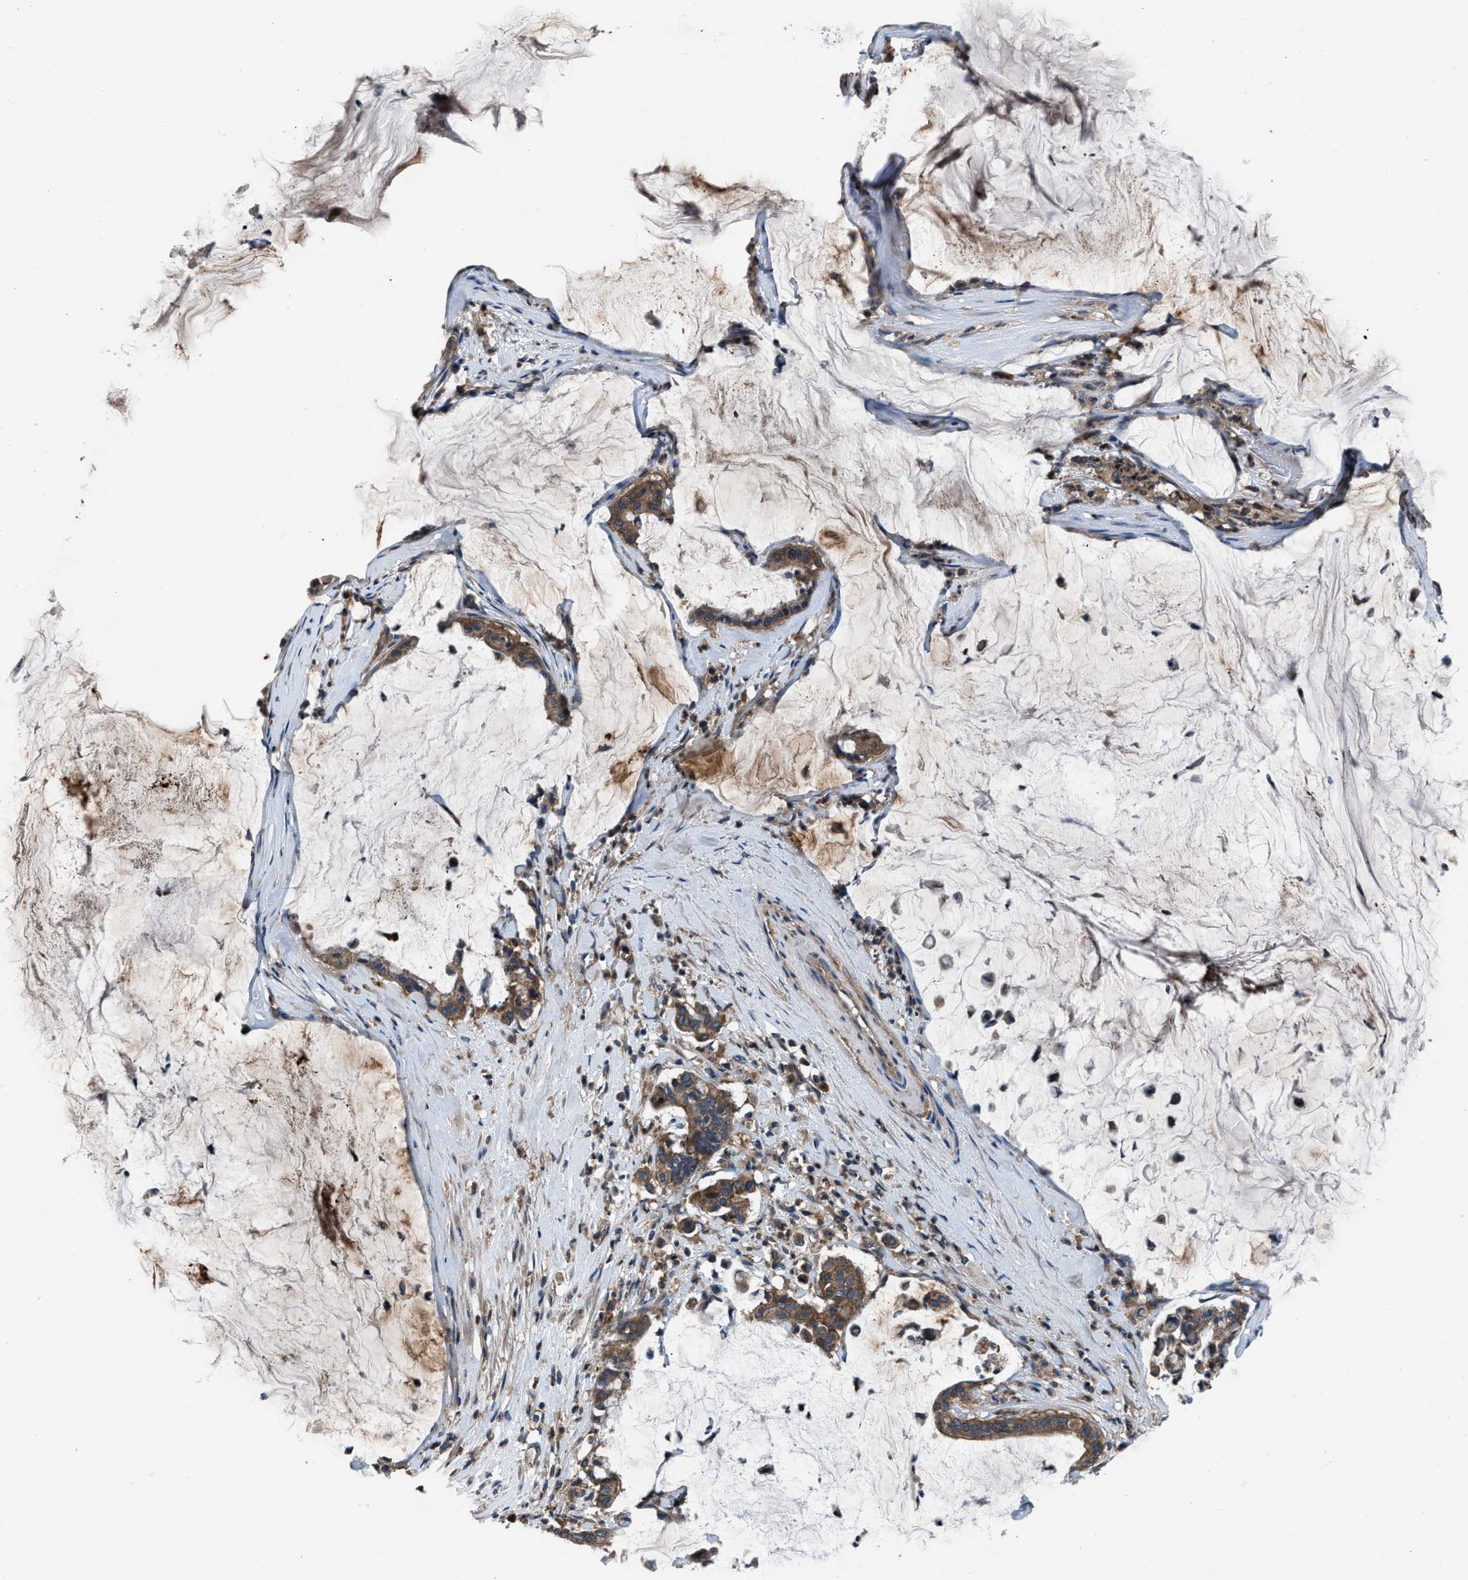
{"staining": {"intensity": "moderate", "quantity": ">75%", "location": "cytoplasmic/membranous"}, "tissue": "pancreatic cancer", "cell_type": "Tumor cells", "image_type": "cancer", "snomed": [{"axis": "morphology", "description": "Adenocarcinoma, NOS"}, {"axis": "topography", "description": "Pancreas"}], "caption": "This is an image of IHC staining of pancreatic cancer, which shows moderate staining in the cytoplasmic/membranous of tumor cells.", "gene": "USP25", "patient": {"sex": "male", "age": 41}}